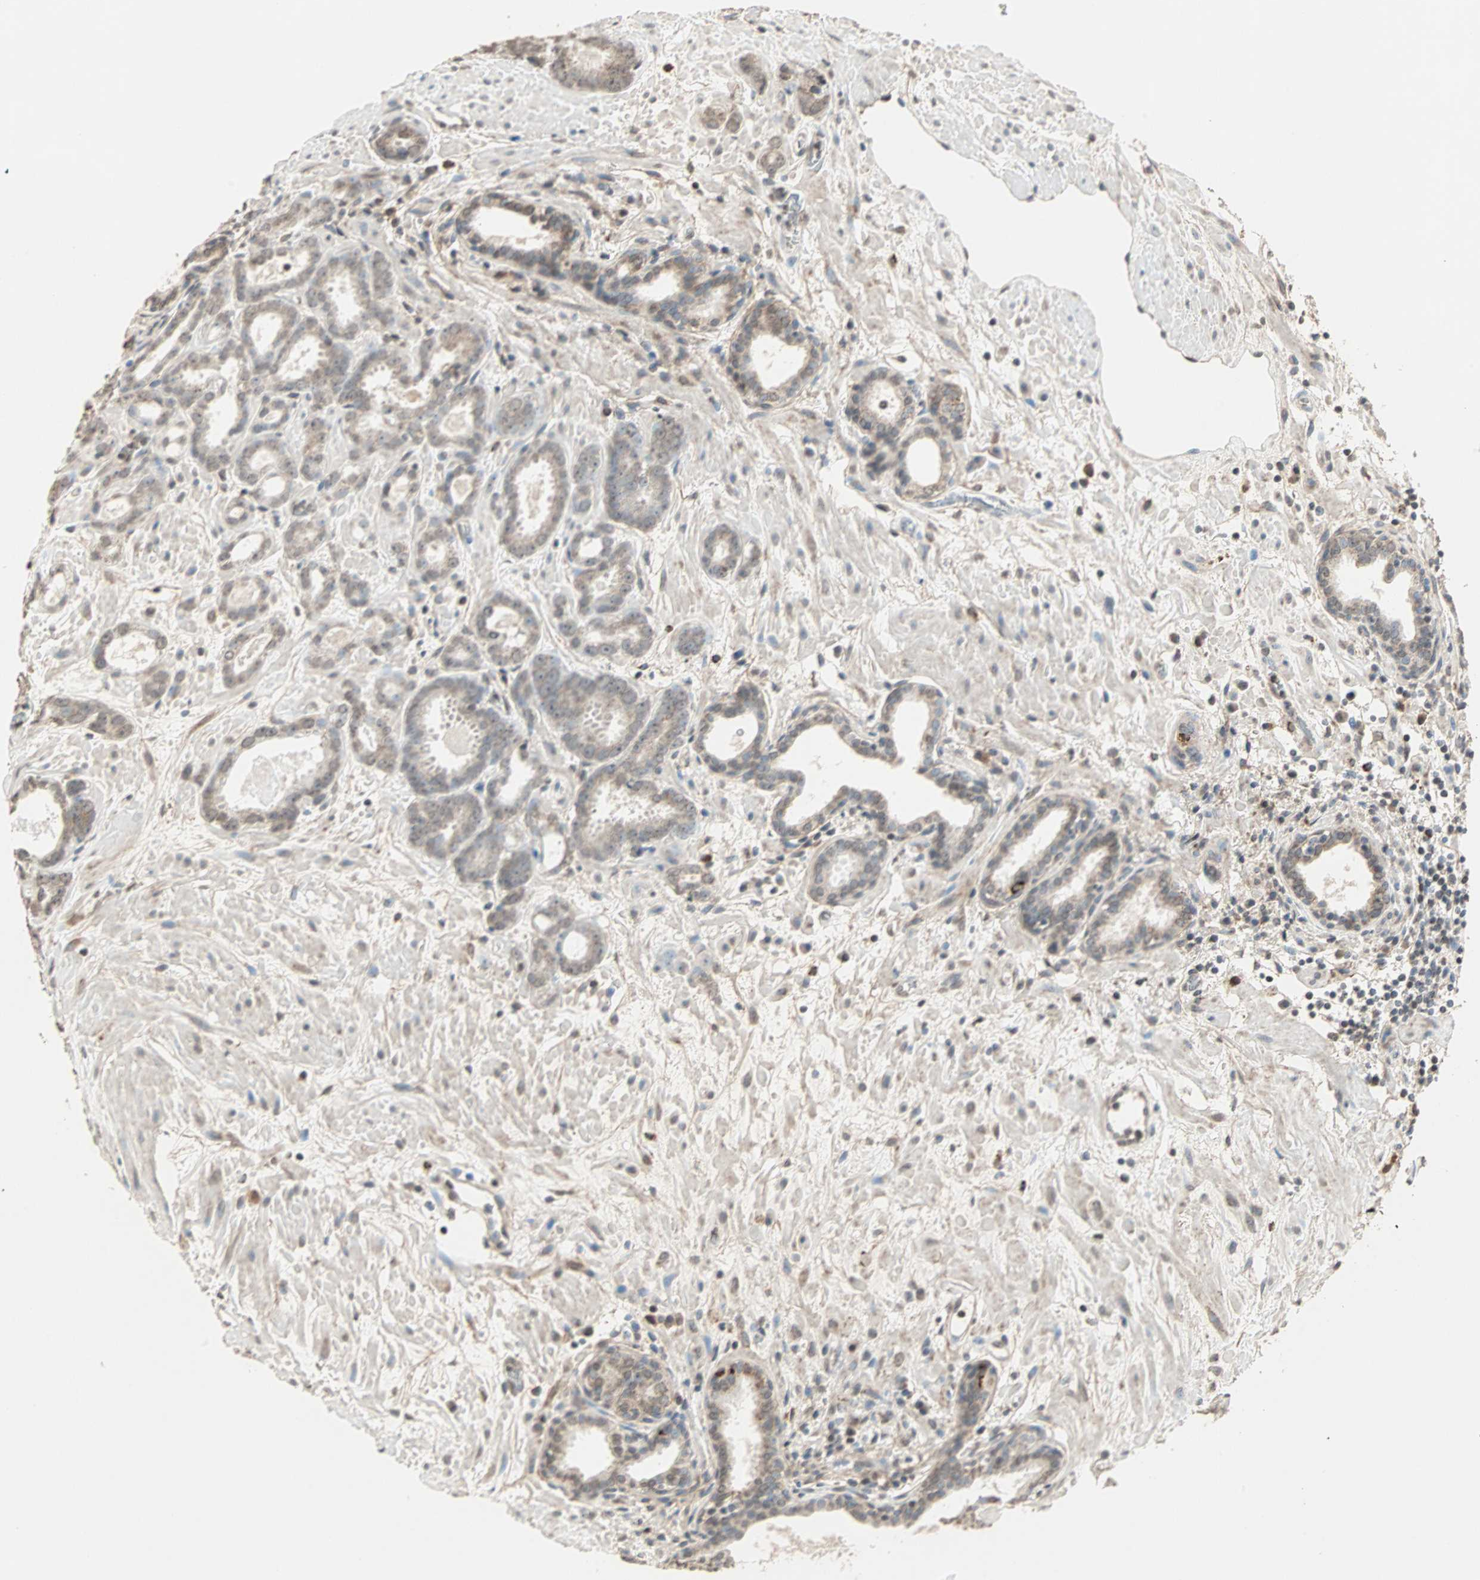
{"staining": {"intensity": "moderate", "quantity": ">75%", "location": "cytoplasmic/membranous,nuclear"}, "tissue": "prostate cancer", "cell_type": "Tumor cells", "image_type": "cancer", "snomed": [{"axis": "morphology", "description": "Adenocarcinoma, Low grade"}, {"axis": "topography", "description": "Prostate"}], "caption": "A micrograph of human low-grade adenocarcinoma (prostate) stained for a protein exhibits moderate cytoplasmic/membranous and nuclear brown staining in tumor cells.", "gene": "PRELID1", "patient": {"sex": "male", "age": 57}}